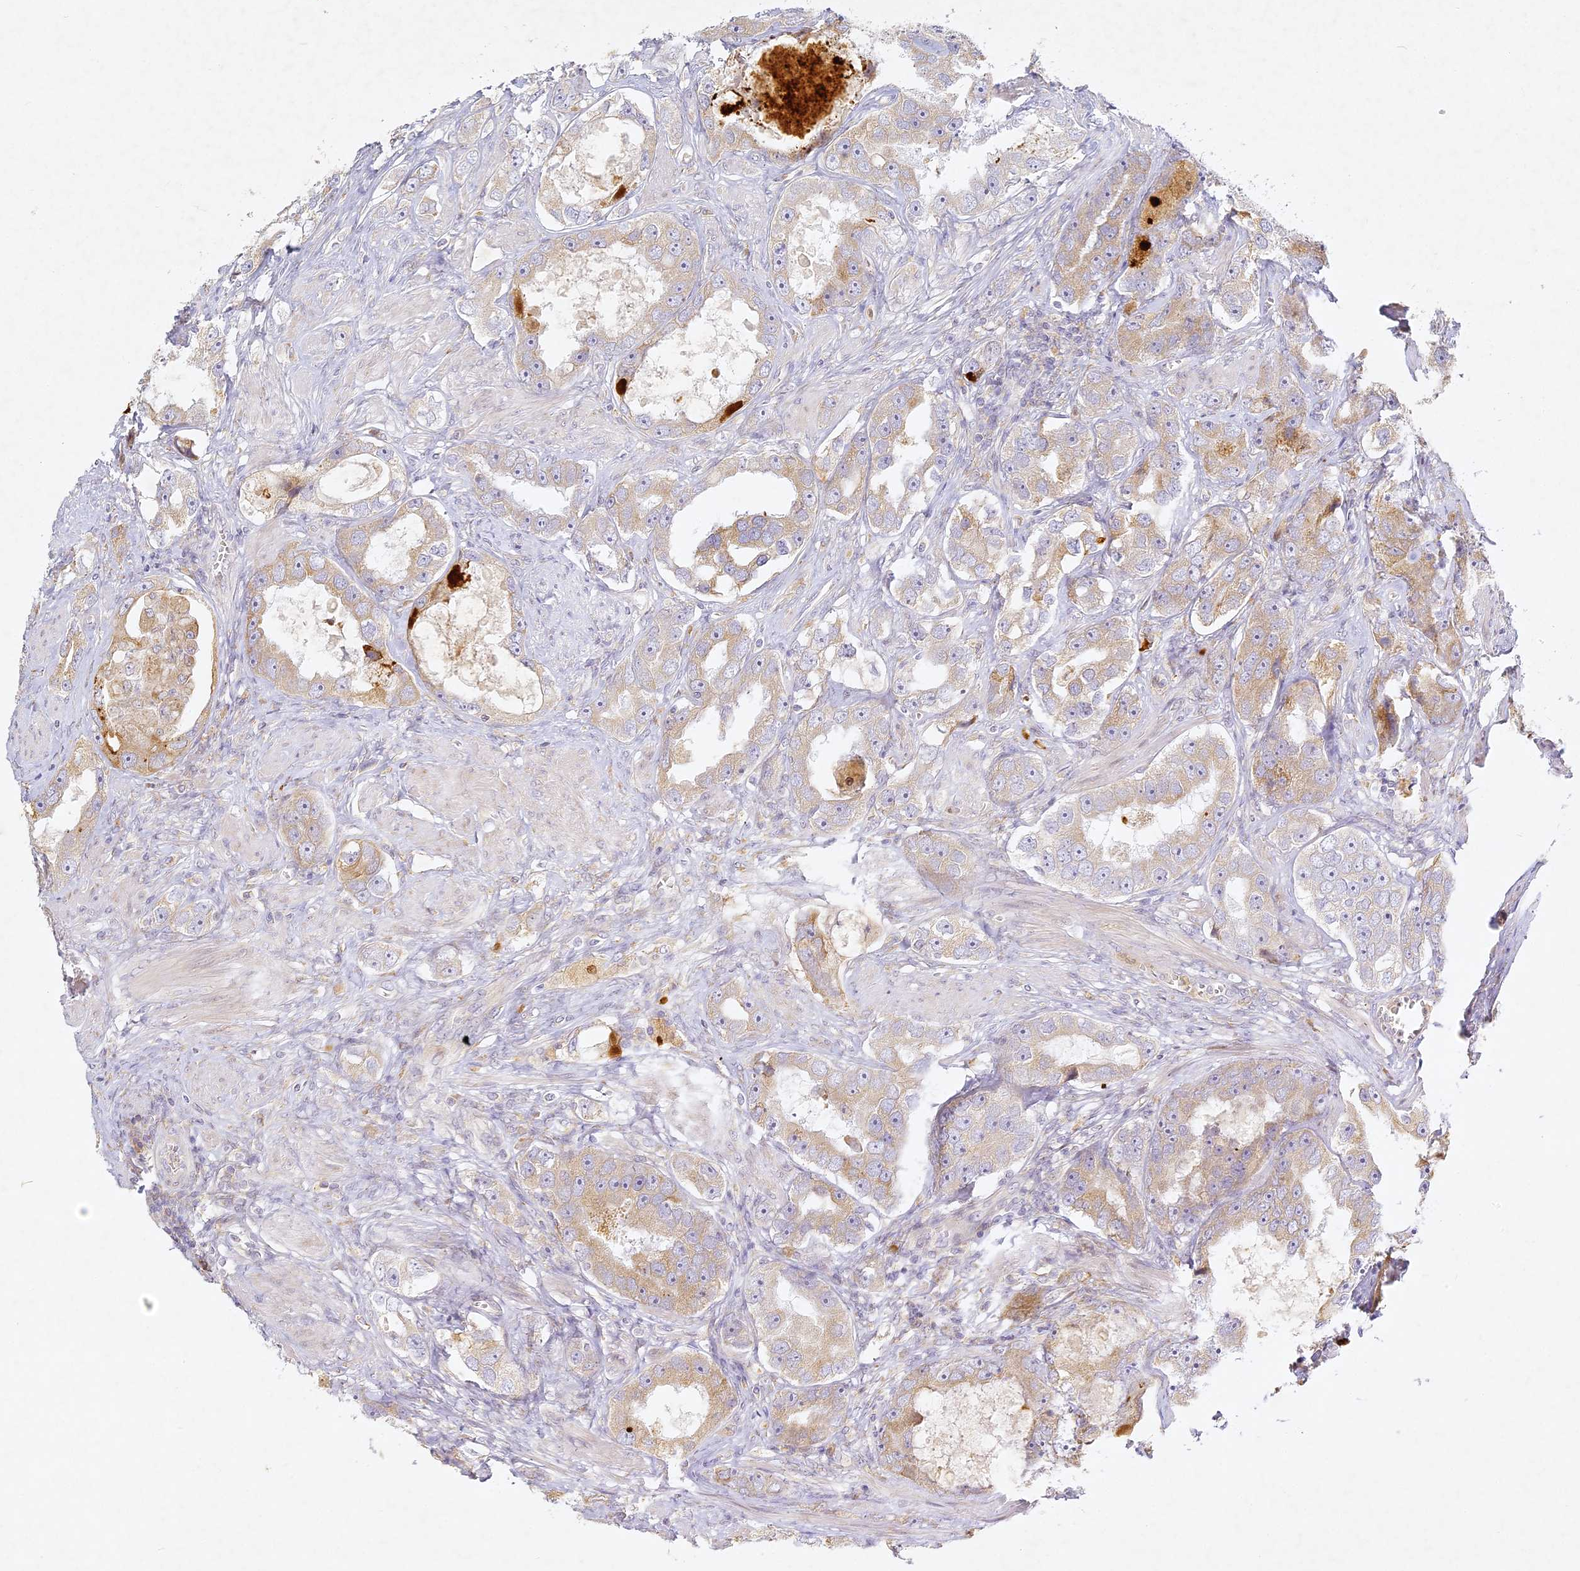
{"staining": {"intensity": "weak", "quantity": "25%-75%", "location": "cytoplasmic/membranous"}, "tissue": "prostate cancer", "cell_type": "Tumor cells", "image_type": "cancer", "snomed": [{"axis": "morphology", "description": "Adenocarcinoma, High grade"}, {"axis": "topography", "description": "Prostate"}], "caption": "IHC photomicrograph of neoplastic tissue: human prostate cancer (high-grade adenocarcinoma) stained using immunohistochemistry displays low levels of weak protein expression localized specifically in the cytoplasmic/membranous of tumor cells, appearing as a cytoplasmic/membranous brown color.", "gene": "SLC30A5", "patient": {"sex": "male", "age": 63}}